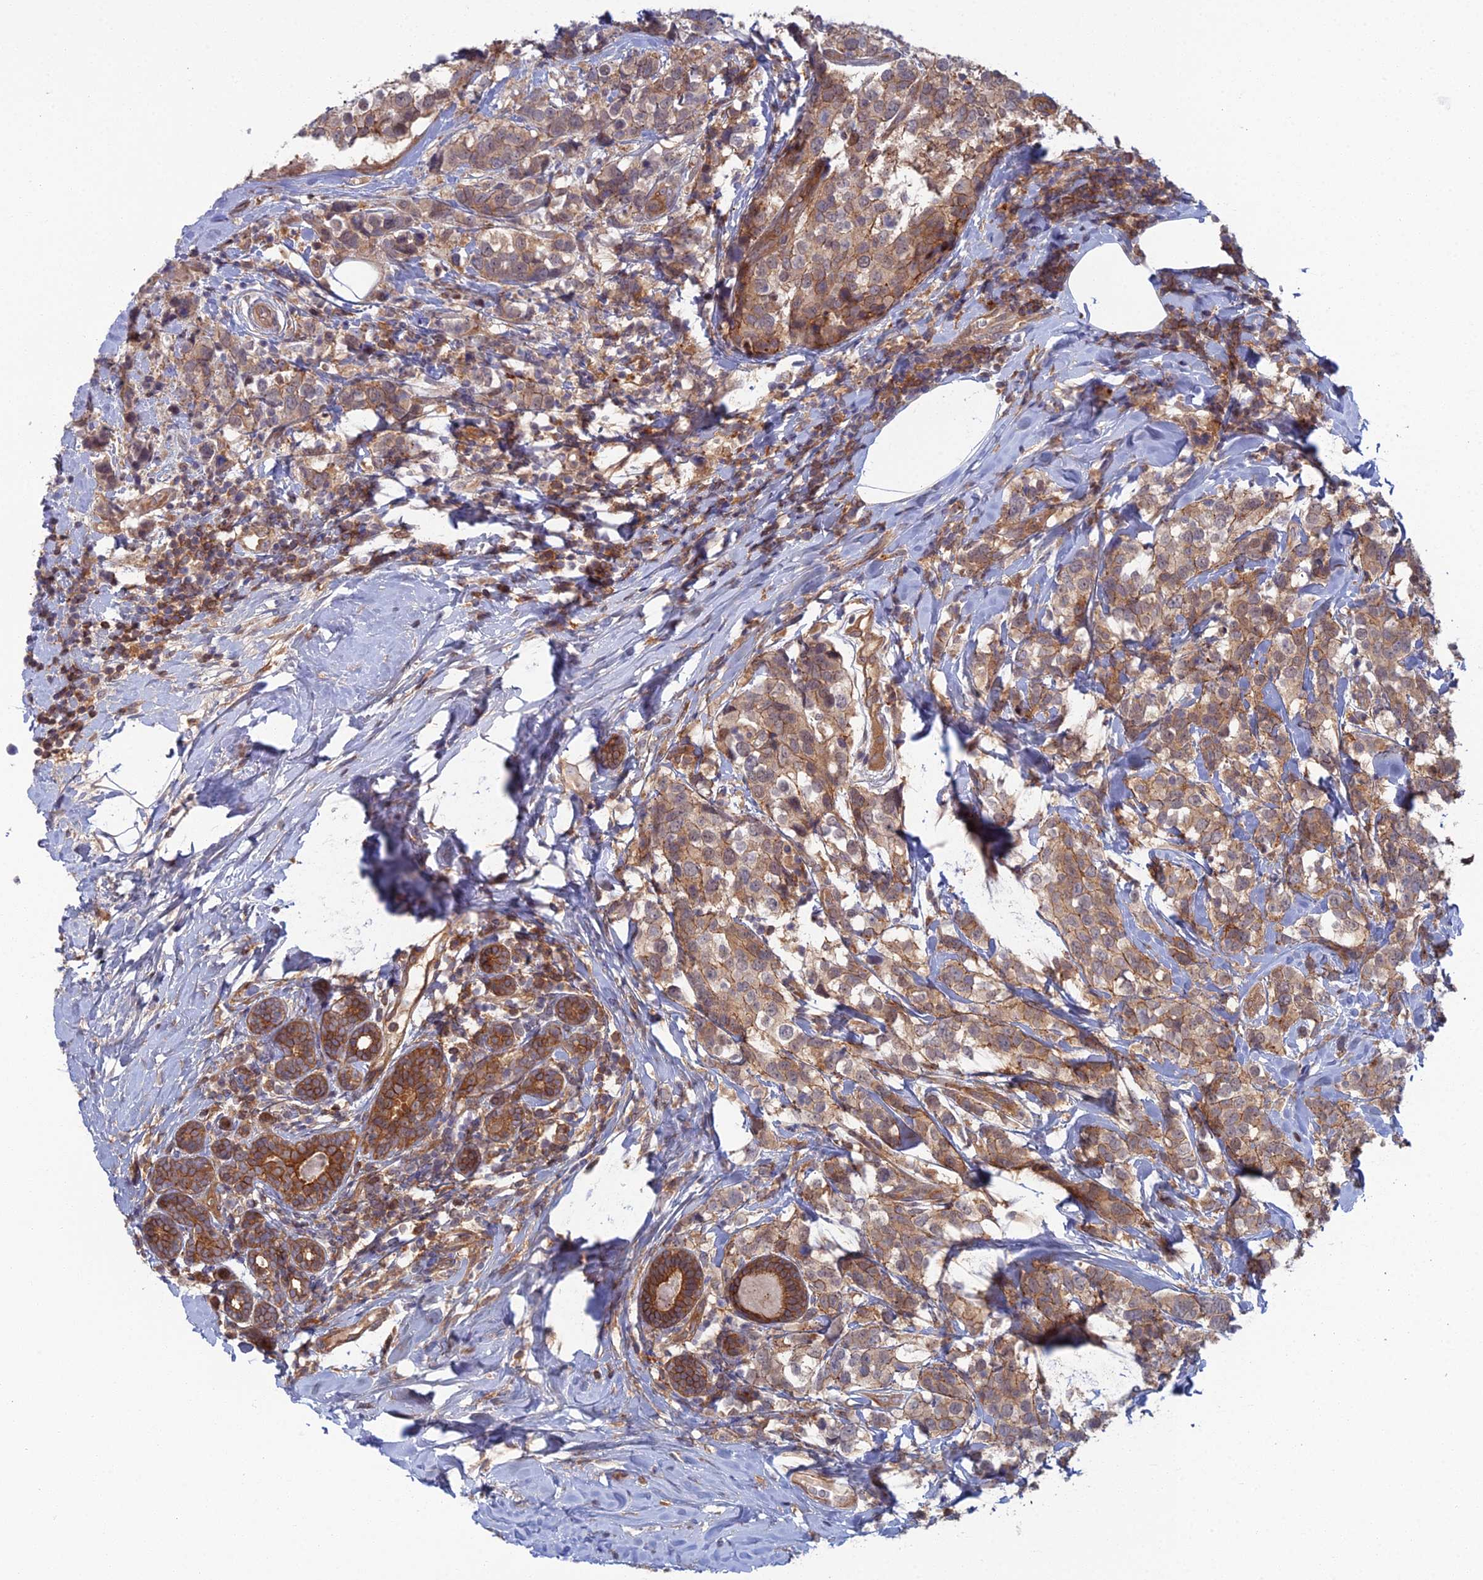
{"staining": {"intensity": "moderate", "quantity": ">75%", "location": "cytoplasmic/membranous"}, "tissue": "breast cancer", "cell_type": "Tumor cells", "image_type": "cancer", "snomed": [{"axis": "morphology", "description": "Lobular carcinoma"}, {"axis": "topography", "description": "Breast"}], "caption": "A histopathology image showing moderate cytoplasmic/membranous positivity in approximately >75% of tumor cells in breast cancer (lobular carcinoma), as visualized by brown immunohistochemical staining.", "gene": "ABHD1", "patient": {"sex": "female", "age": 59}}